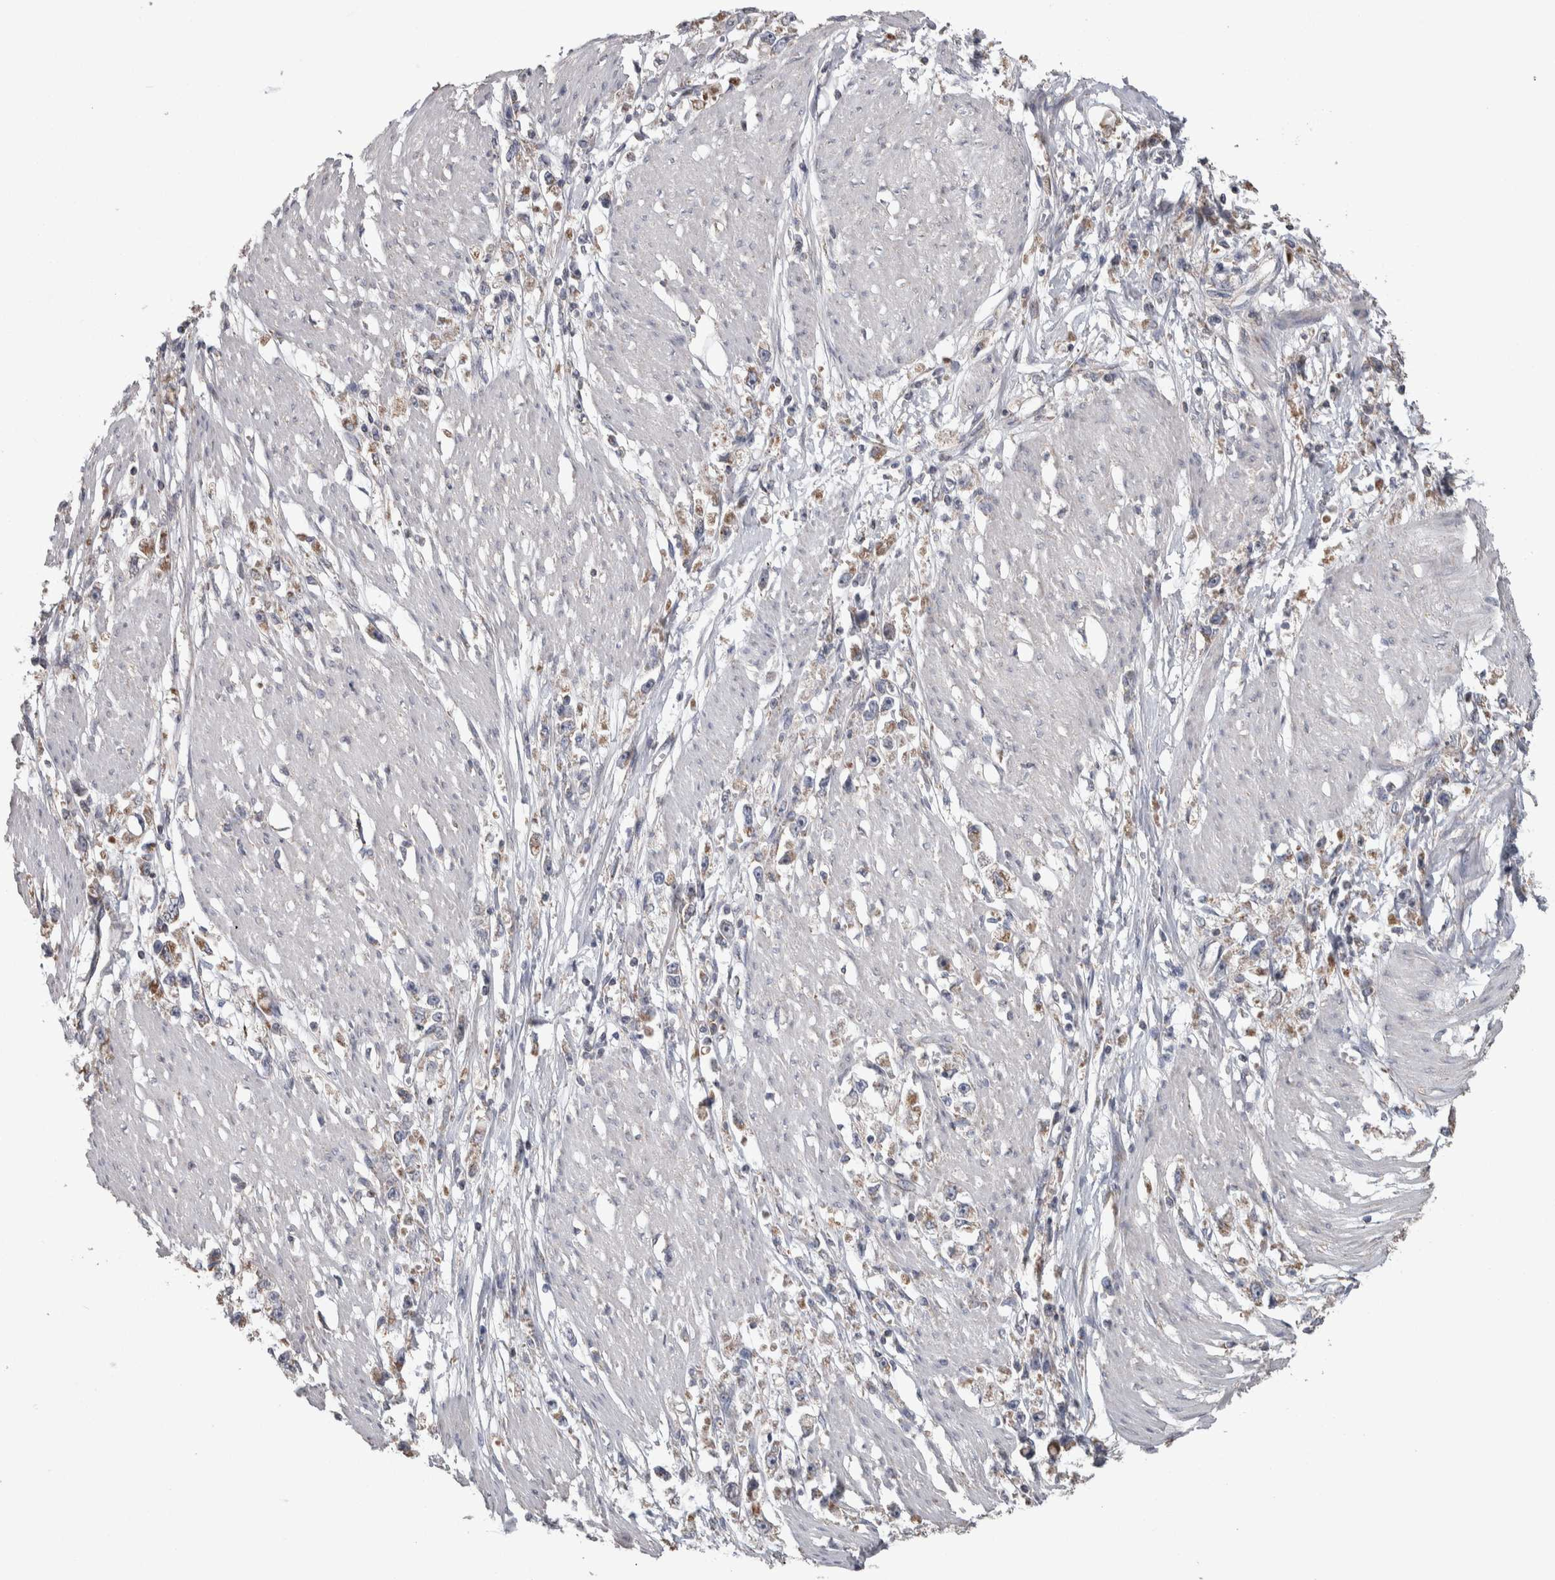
{"staining": {"intensity": "weak", "quantity": "25%-75%", "location": "cytoplasmic/membranous"}, "tissue": "stomach cancer", "cell_type": "Tumor cells", "image_type": "cancer", "snomed": [{"axis": "morphology", "description": "Adenocarcinoma, NOS"}, {"axis": "topography", "description": "Stomach"}], "caption": "Stomach cancer stained for a protein exhibits weak cytoplasmic/membranous positivity in tumor cells.", "gene": "SCO1", "patient": {"sex": "female", "age": 59}}